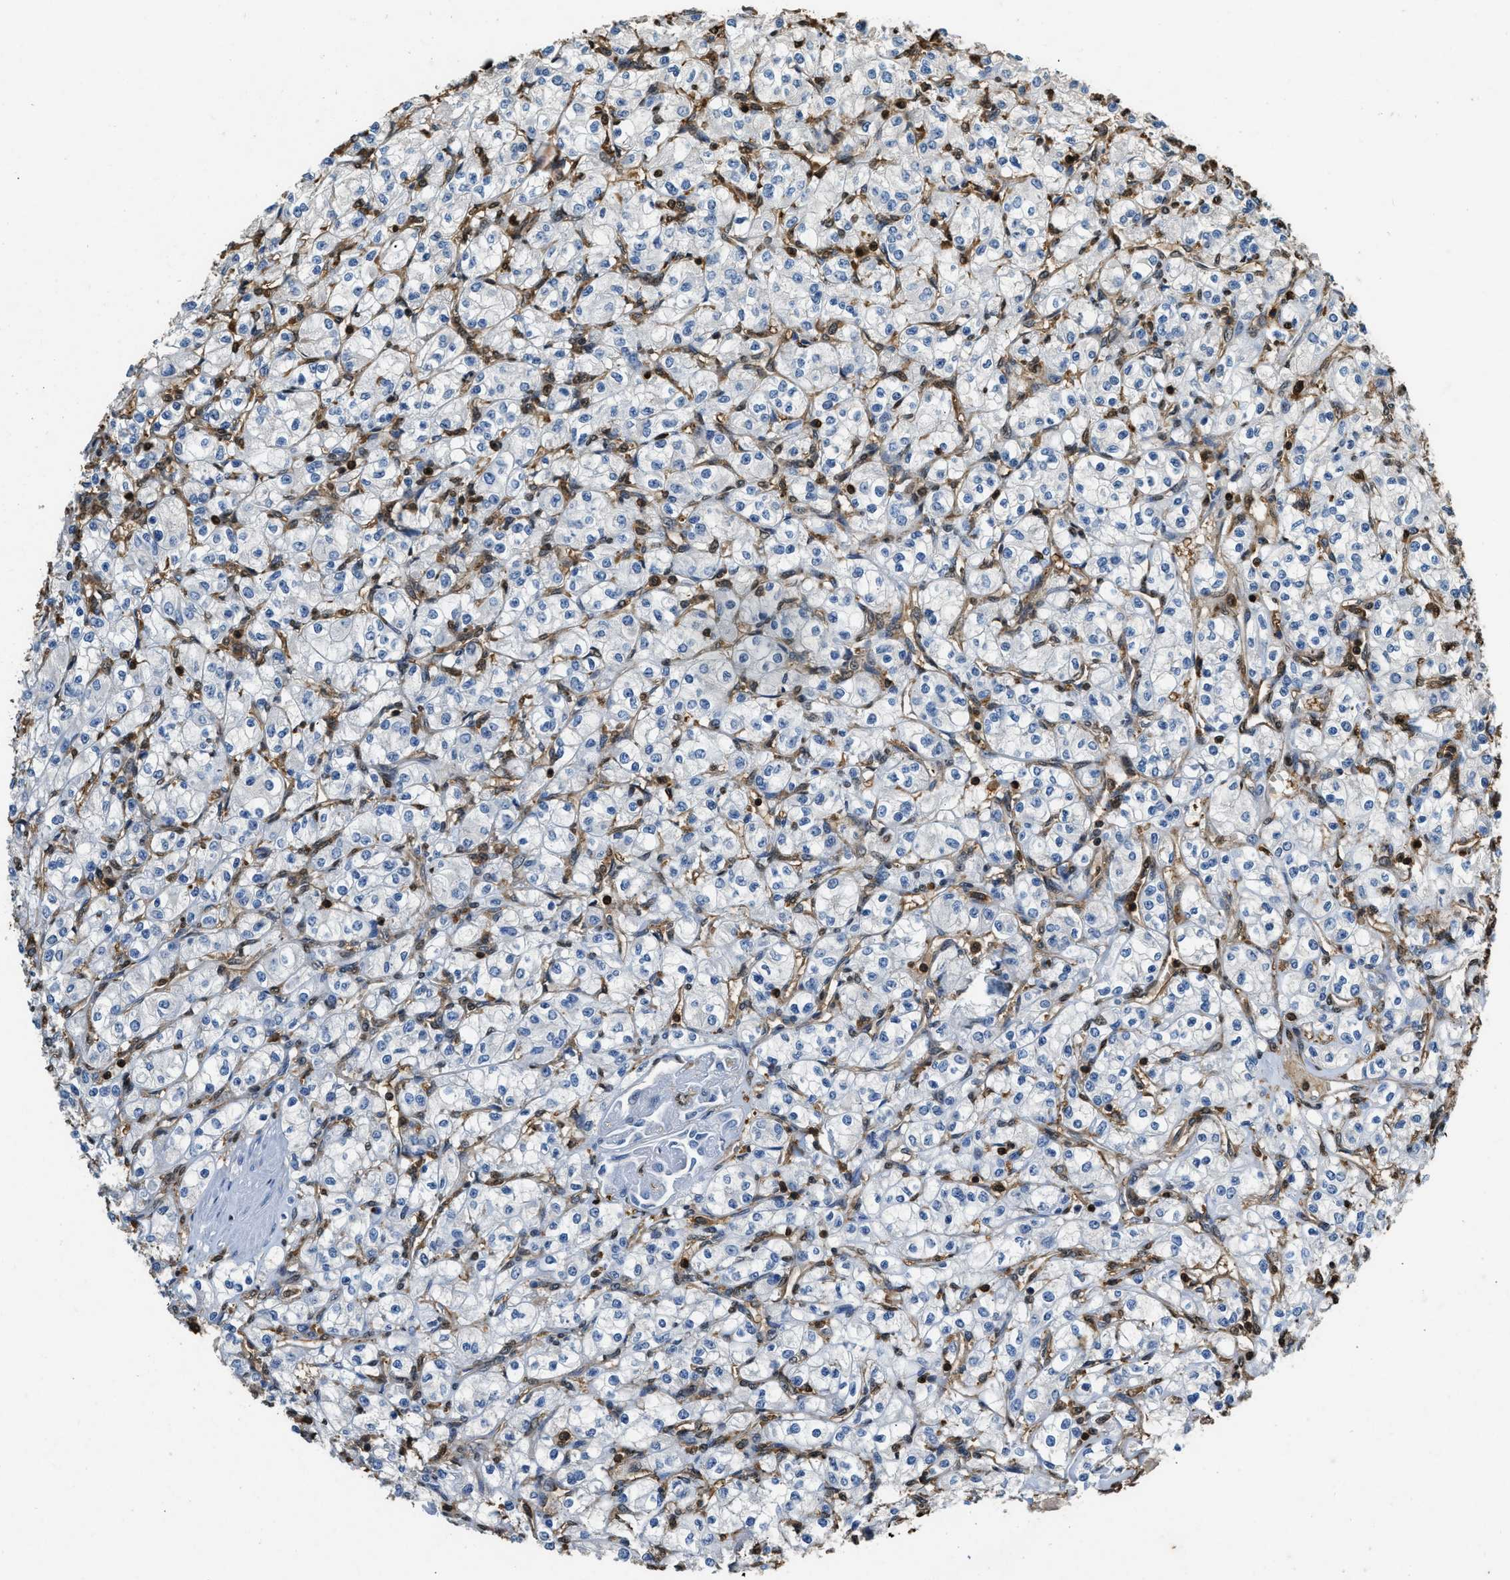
{"staining": {"intensity": "negative", "quantity": "none", "location": "none"}, "tissue": "renal cancer", "cell_type": "Tumor cells", "image_type": "cancer", "snomed": [{"axis": "morphology", "description": "Adenocarcinoma, NOS"}, {"axis": "topography", "description": "Kidney"}], "caption": "DAB (3,3'-diaminobenzidine) immunohistochemical staining of renal cancer demonstrates no significant positivity in tumor cells.", "gene": "ARHGDIB", "patient": {"sex": "male", "age": 77}}